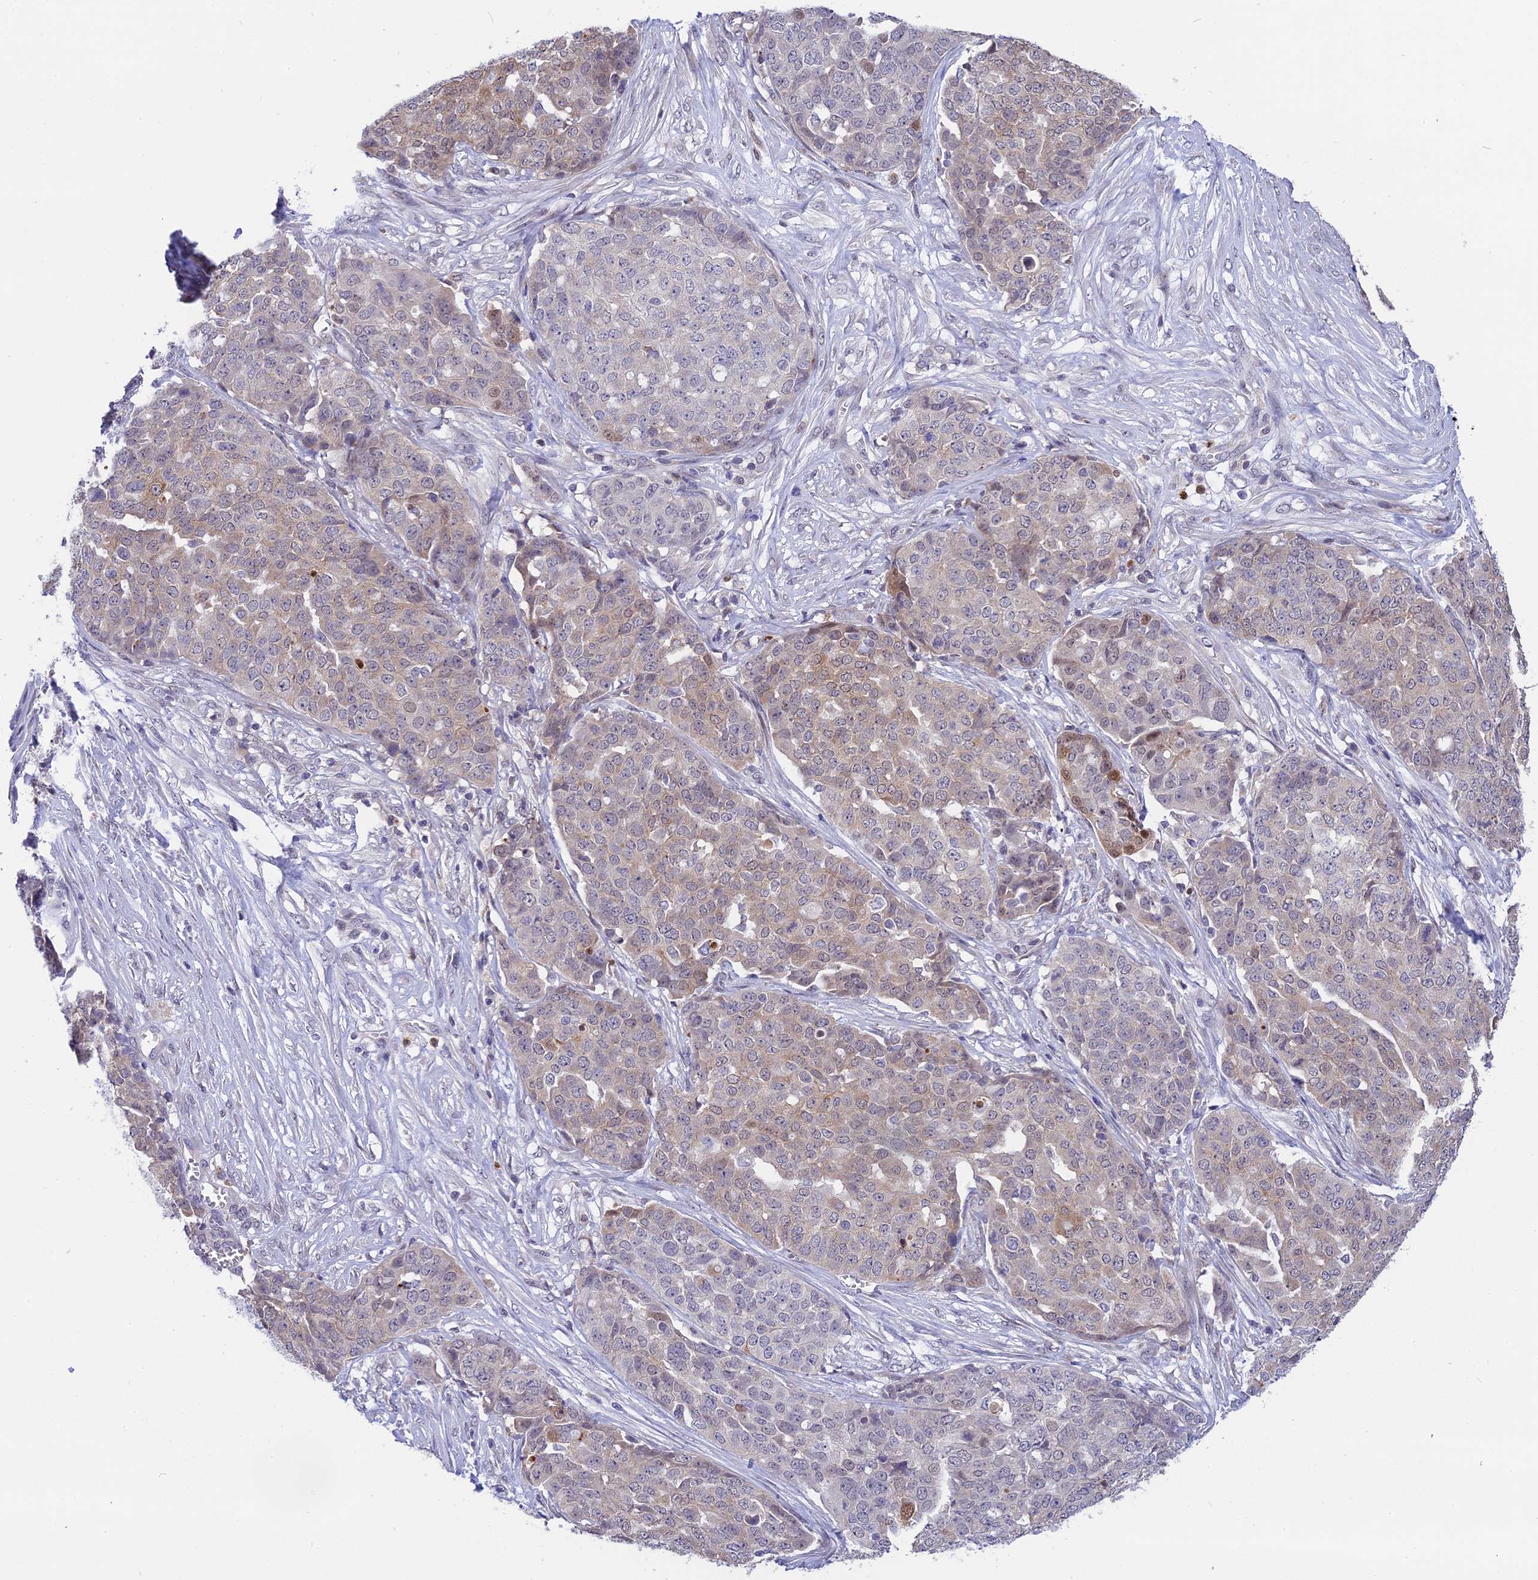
{"staining": {"intensity": "weak", "quantity": "<25%", "location": "cytoplasmic/membranous"}, "tissue": "ovarian cancer", "cell_type": "Tumor cells", "image_type": "cancer", "snomed": [{"axis": "morphology", "description": "Cystadenocarcinoma, serous, NOS"}, {"axis": "topography", "description": "Soft tissue"}, {"axis": "topography", "description": "Ovary"}], "caption": "This micrograph is of ovarian cancer stained with immunohistochemistry (IHC) to label a protein in brown with the nuclei are counter-stained blue. There is no positivity in tumor cells. The staining is performed using DAB (3,3'-diaminobenzidine) brown chromogen with nuclei counter-stained in using hematoxylin.", "gene": "KCTD14", "patient": {"sex": "female", "age": 57}}